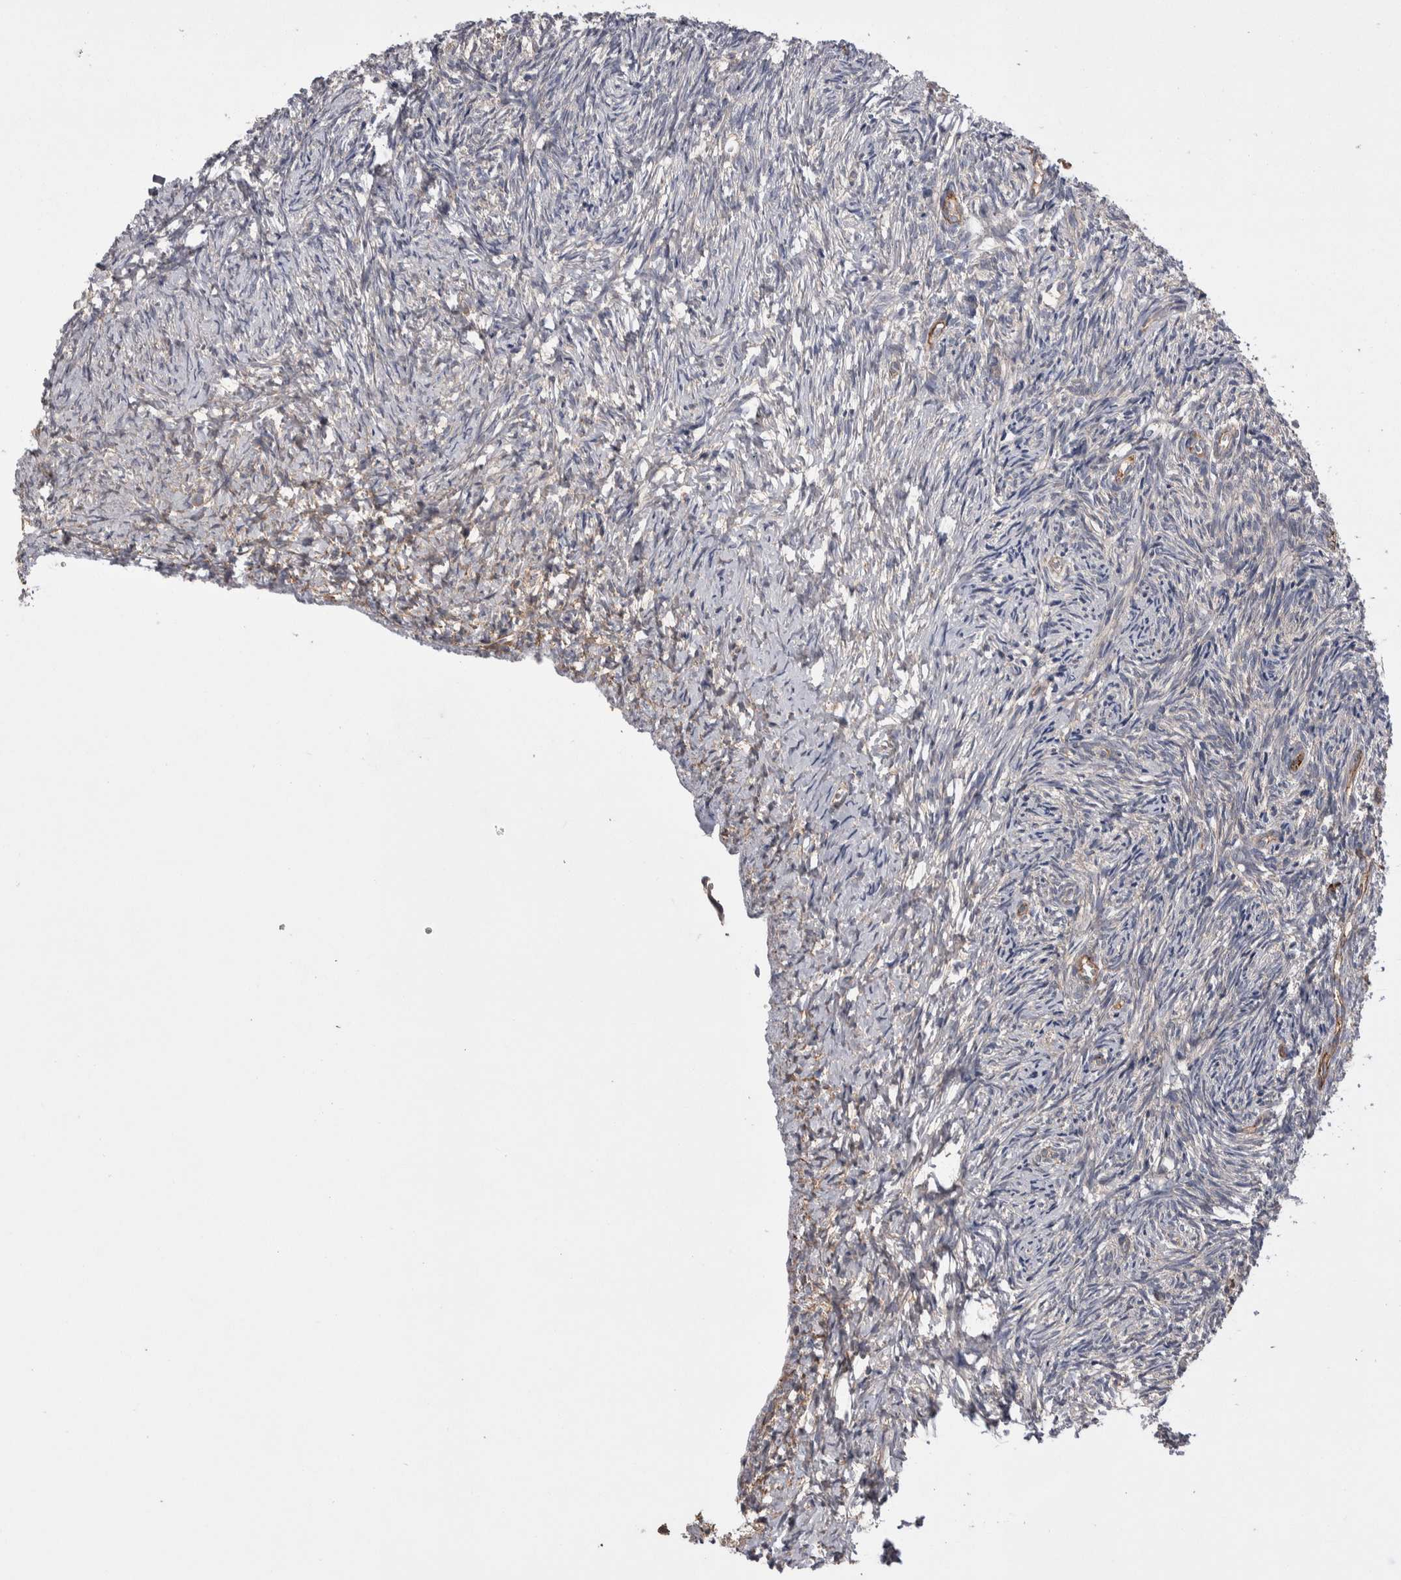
{"staining": {"intensity": "moderate", "quantity": ">75%", "location": "cytoplasmic/membranous"}, "tissue": "ovary", "cell_type": "Follicle cells", "image_type": "normal", "snomed": [{"axis": "morphology", "description": "Normal tissue, NOS"}, {"axis": "topography", "description": "Ovary"}], "caption": "This is a photomicrograph of immunohistochemistry (IHC) staining of unremarkable ovary, which shows moderate positivity in the cytoplasmic/membranous of follicle cells.", "gene": "LIMA1", "patient": {"sex": "female", "age": 41}}